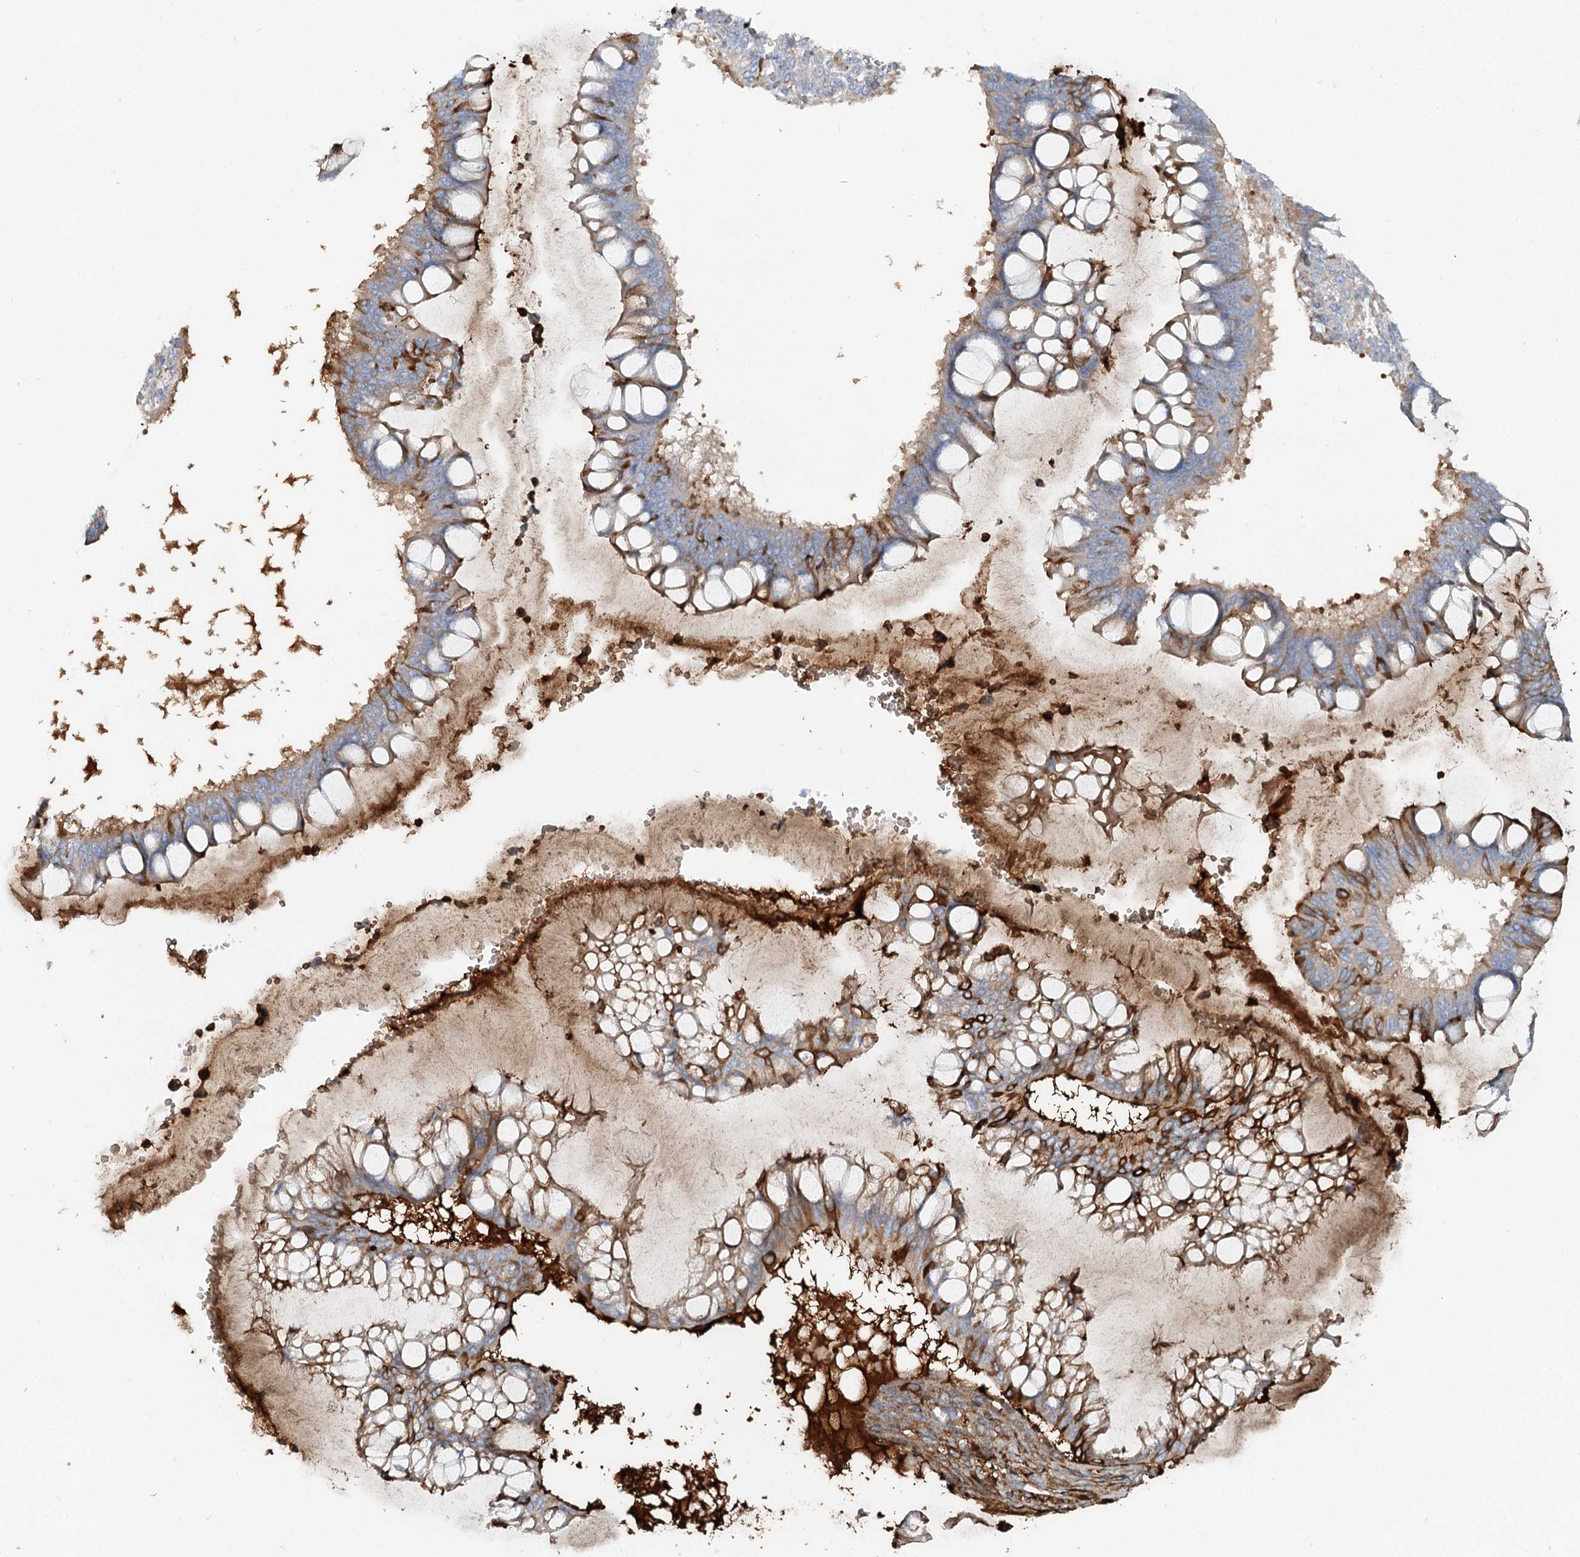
{"staining": {"intensity": "moderate", "quantity": "25%-75%", "location": "cytoplasmic/membranous"}, "tissue": "ovarian cancer", "cell_type": "Tumor cells", "image_type": "cancer", "snomed": [{"axis": "morphology", "description": "Cystadenocarcinoma, mucinous, NOS"}, {"axis": "topography", "description": "Ovary"}], "caption": "Protein expression analysis of human mucinous cystadenocarcinoma (ovarian) reveals moderate cytoplasmic/membranous staining in about 25%-75% of tumor cells.", "gene": "ALKBH8", "patient": {"sex": "female", "age": 73}}